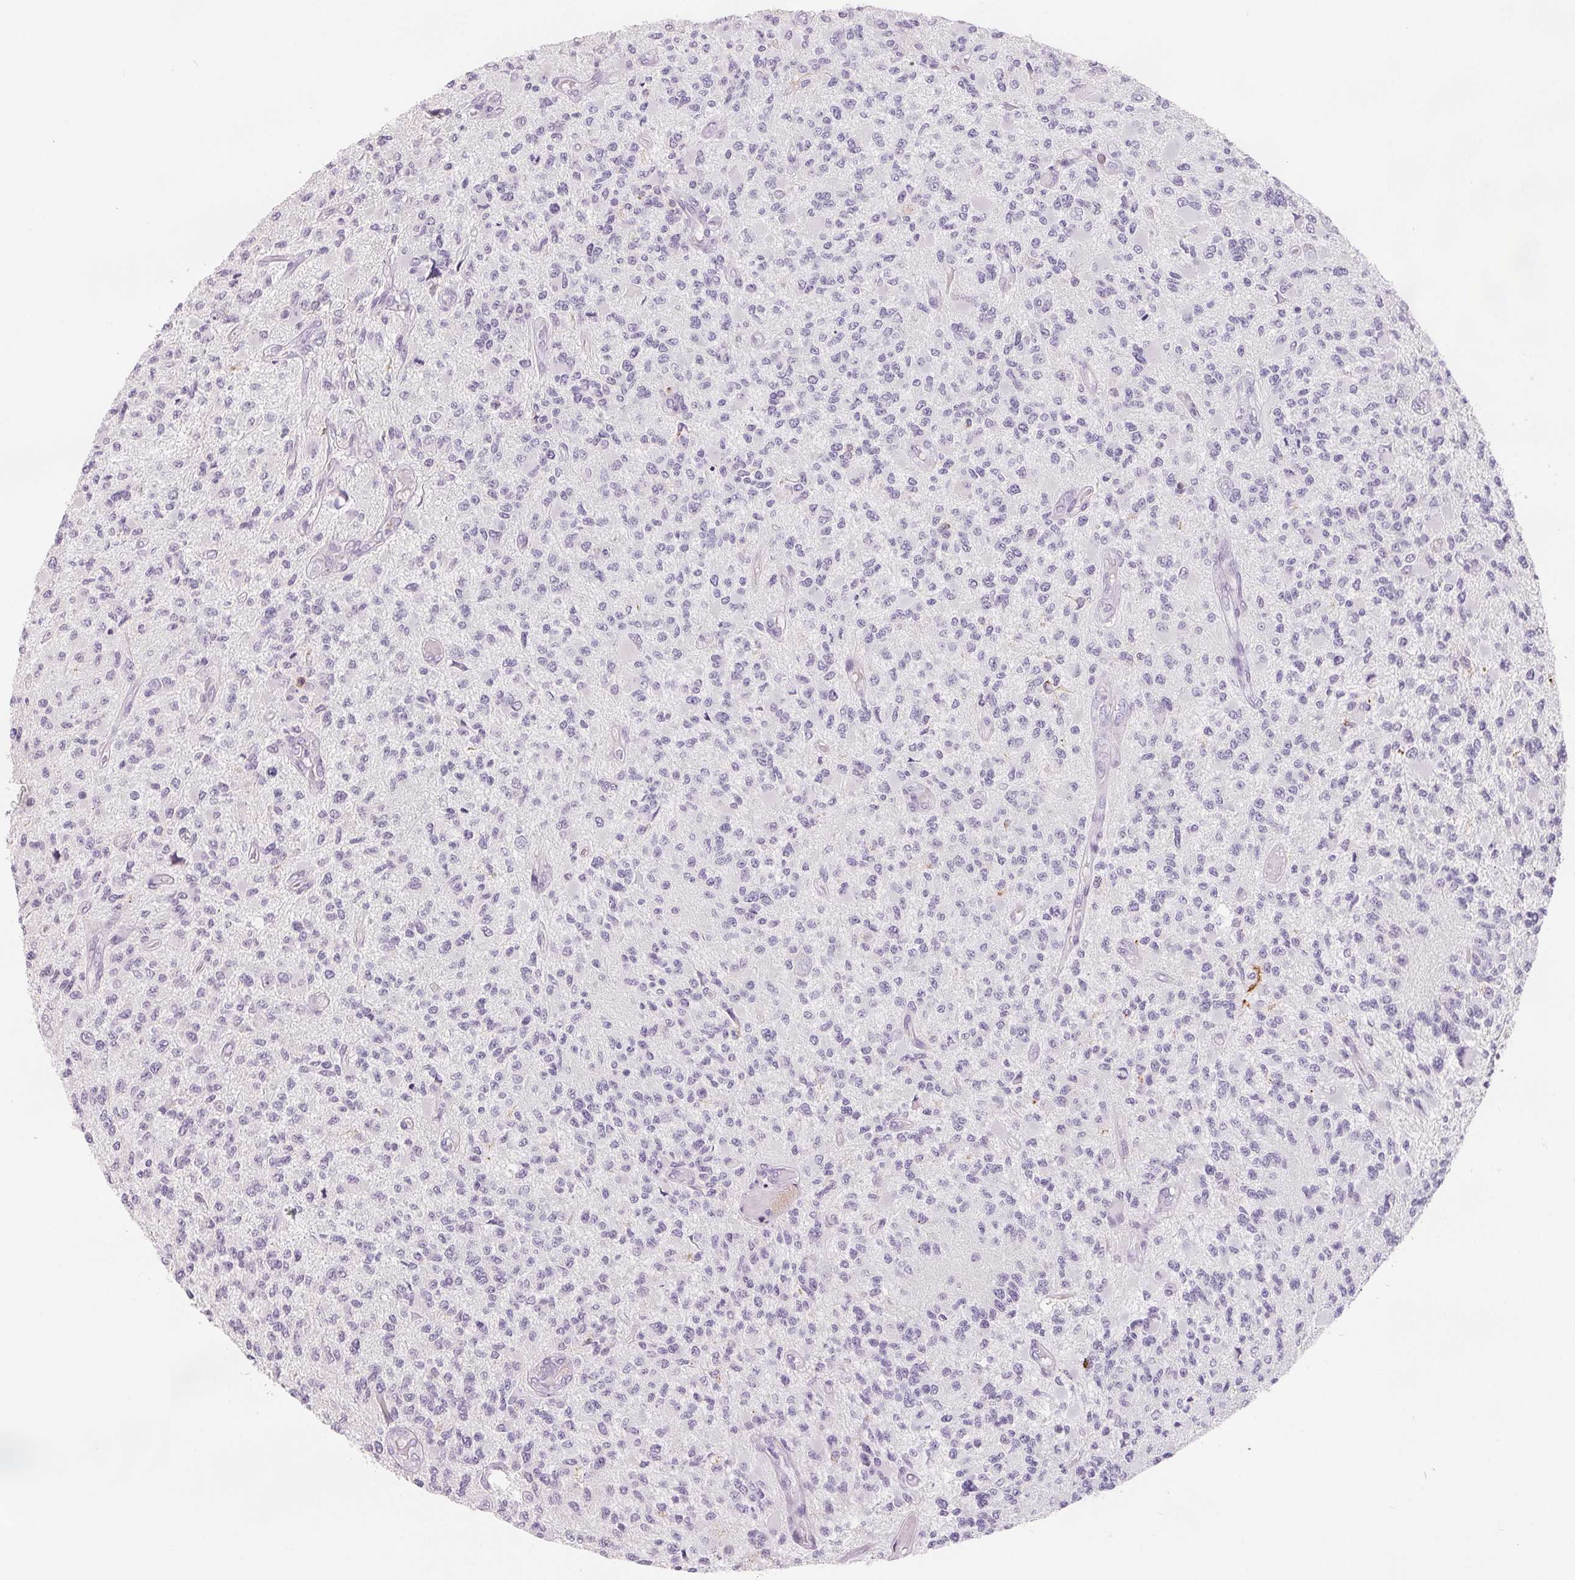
{"staining": {"intensity": "negative", "quantity": "none", "location": "none"}, "tissue": "glioma", "cell_type": "Tumor cells", "image_type": "cancer", "snomed": [{"axis": "morphology", "description": "Glioma, malignant, High grade"}, {"axis": "topography", "description": "Brain"}], "caption": "IHC photomicrograph of neoplastic tissue: glioma stained with DAB shows no significant protein staining in tumor cells.", "gene": "CD69", "patient": {"sex": "female", "age": 63}}